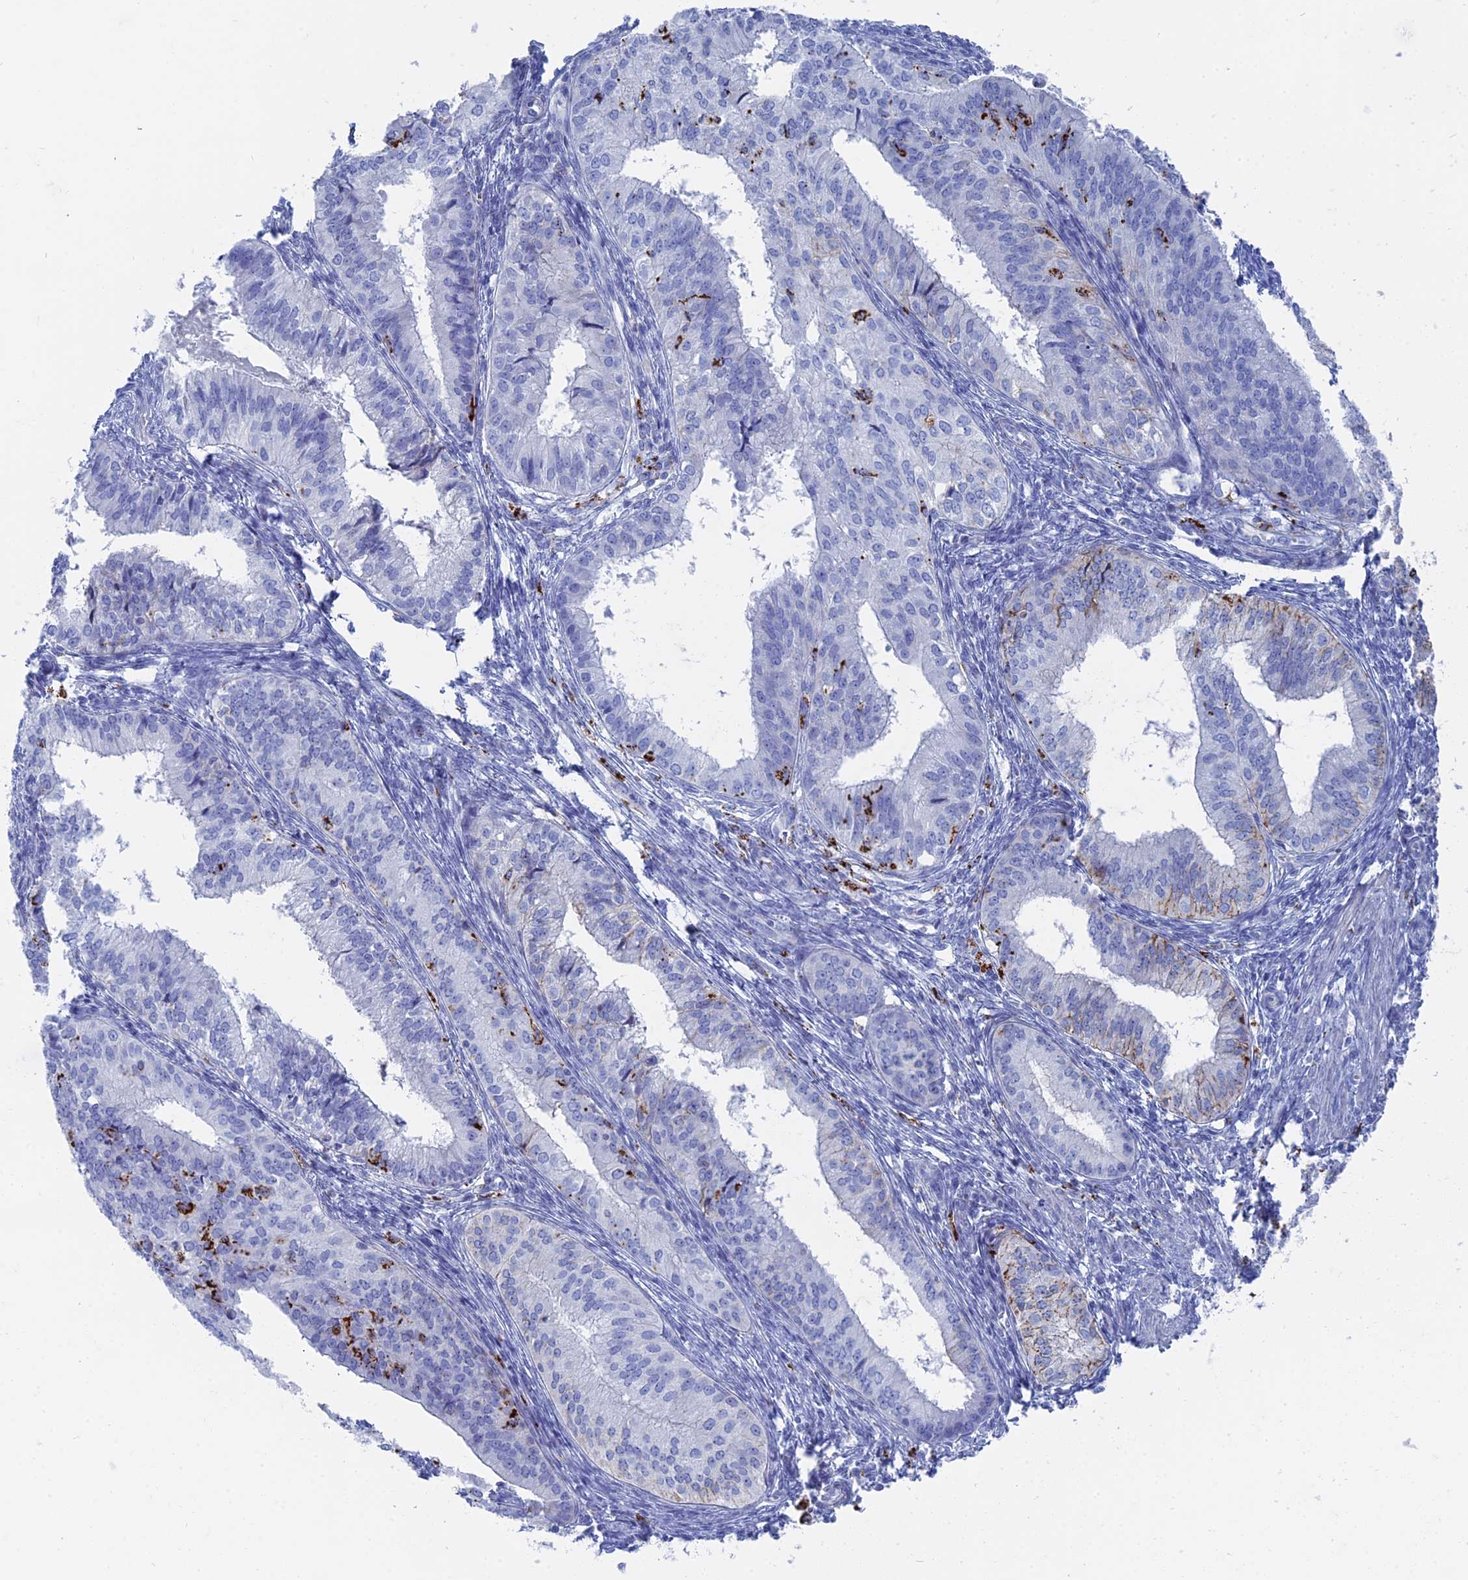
{"staining": {"intensity": "negative", "quantity": "none", "location": "none"}, "tissue": "endometrial cancer", "cell_type": "Tumor cells", "image_type": "cancer", "snomed": [{"axis": "morphology", "description": "Adenocarcinoma, NOS"}, {"axis": "topography", "description": "Endometrium"}], "caption": "Micrograph shows no protein positivity in tumor cells of endometrial cancer (adenocarcinoma) tissue.", "gene": "ALMS1", "patient": {"sex": "female", "age": 50}}